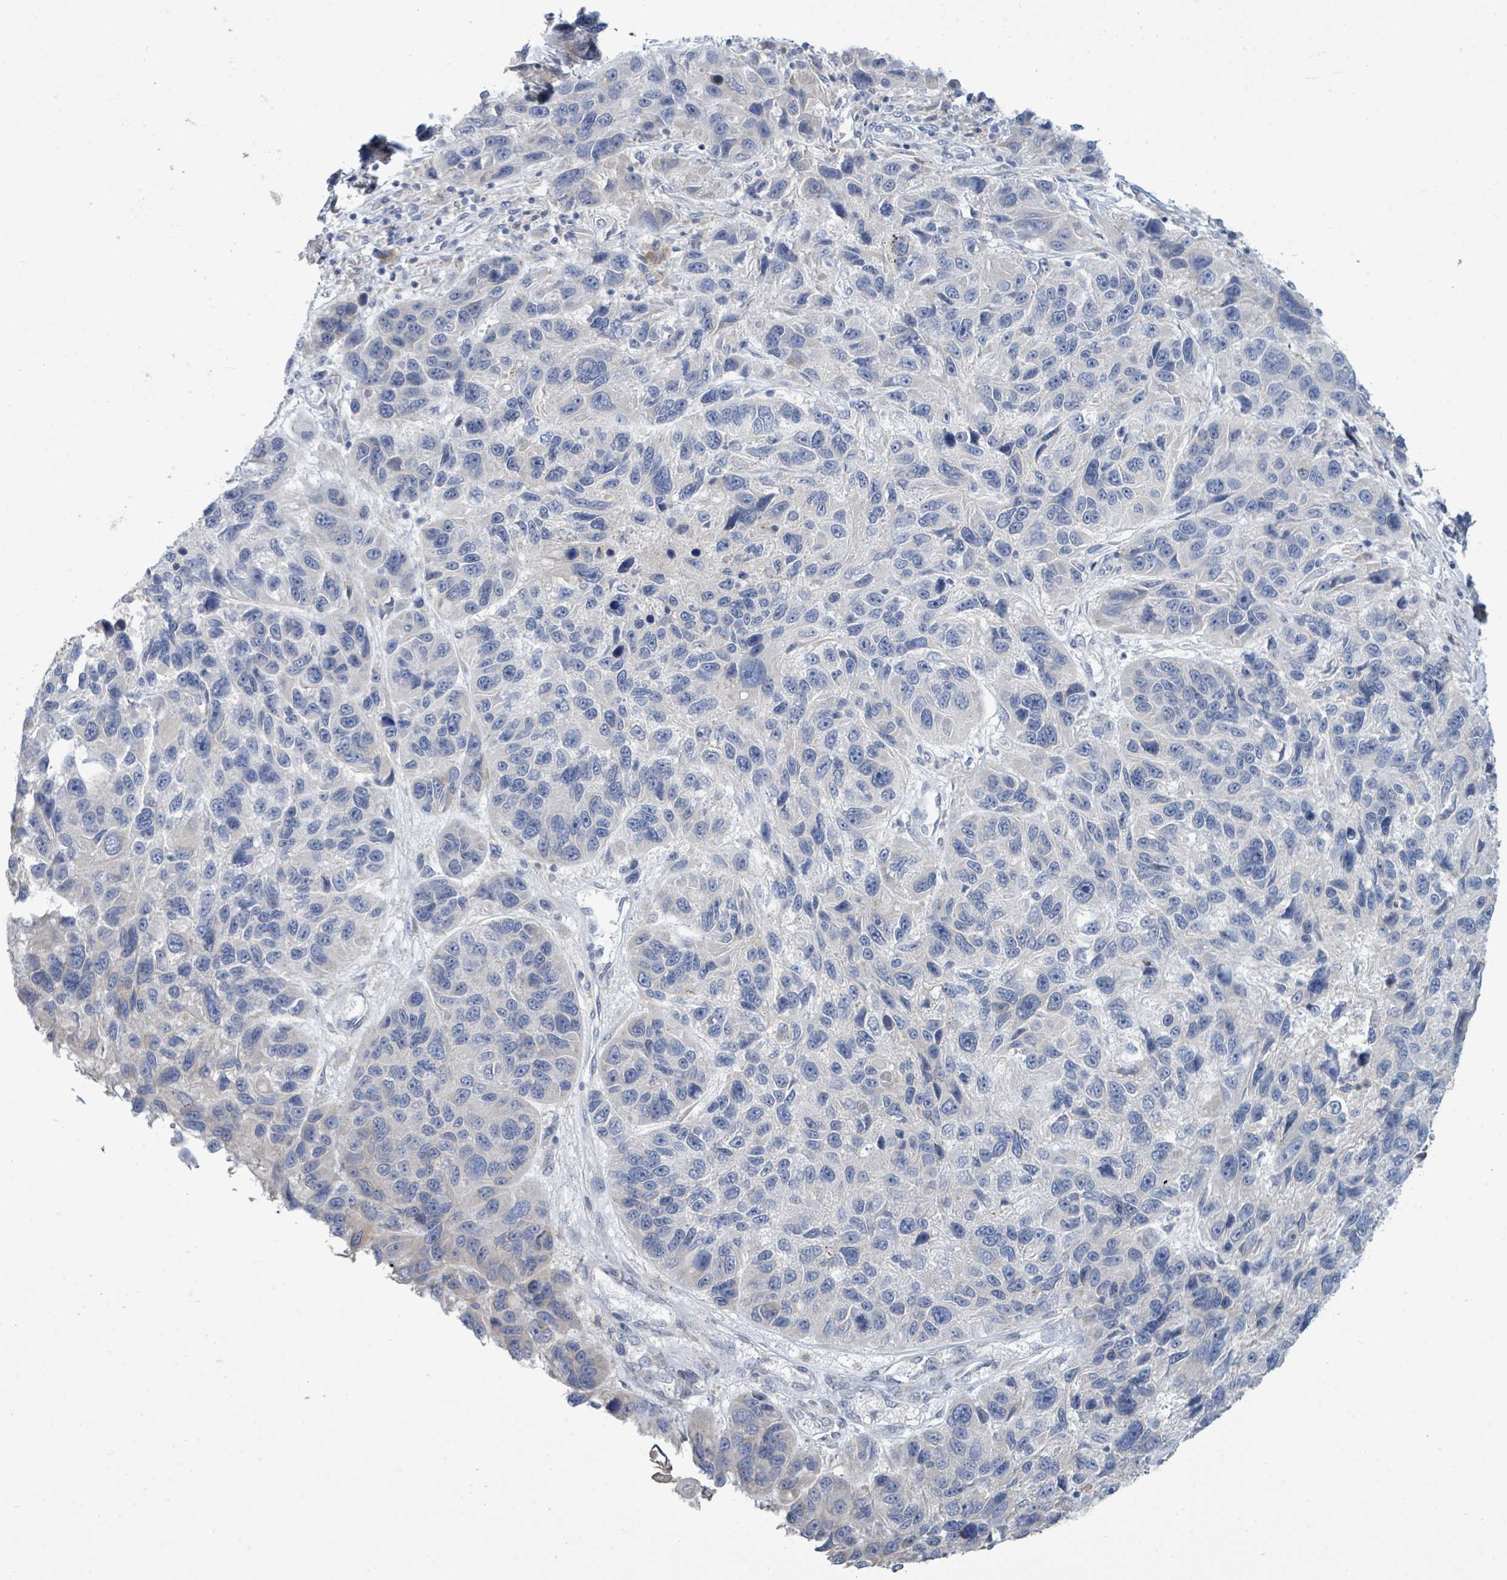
{"staining": {"intensity": "negative", "quantity": "none", "location": "none"}, "tissue": "melanoma", "cell_type": "Tumor cells", "image_type": "cancer", "snomed": [{"axis": "morphology", "description": "Malignant melanoma, NOS"}, {"axis": "topography", "description": "Skin"}], "caption": "Tumor cells show no significant protein staining in melanoma. (Stains: DAB immunohistochemistry (IHC) with hematoxylin counter stain, Microscopy: brightfield microscopy at high magnification).", "gene": "SIRPB1", "patient": {"sex": "male", "age": 53}}